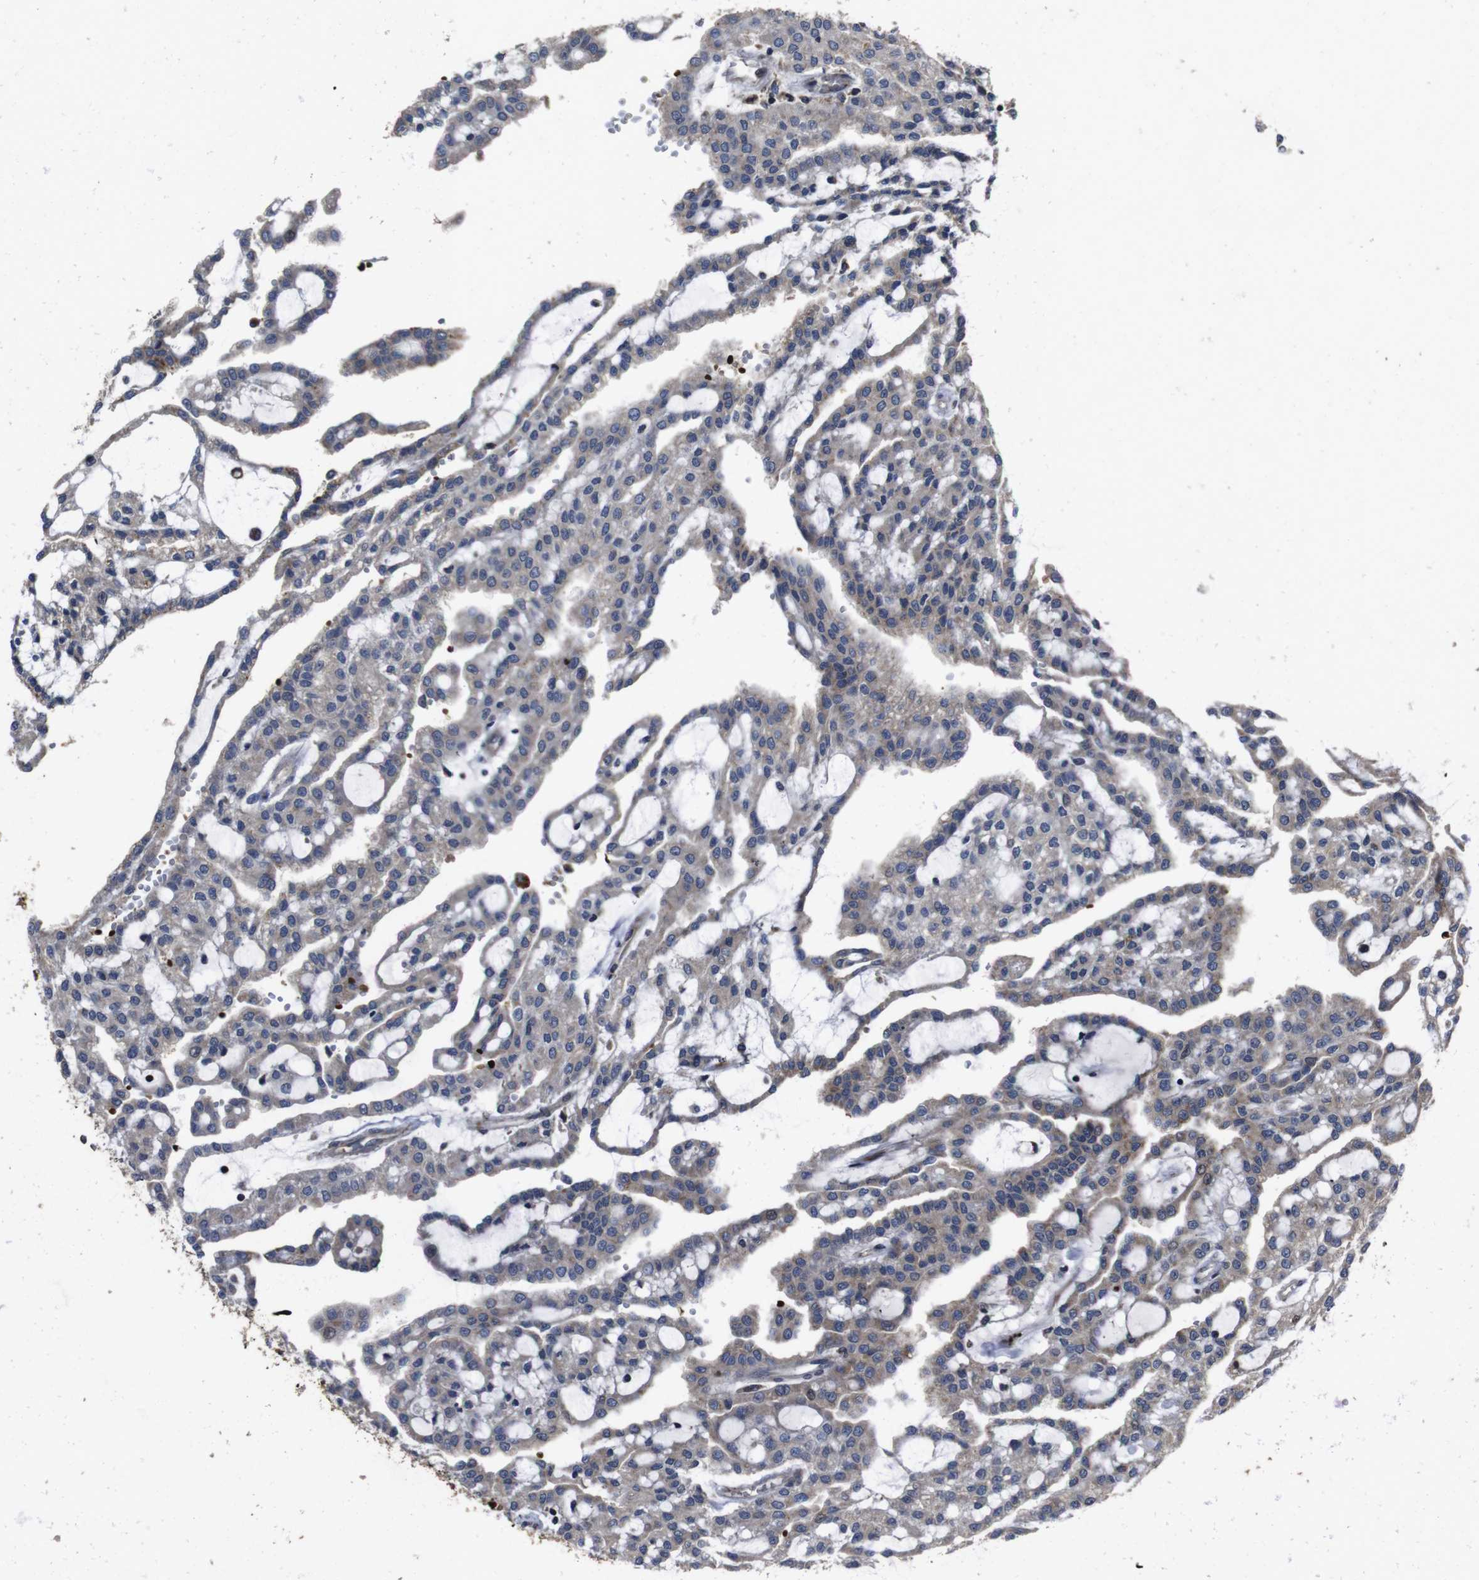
{"staining": {"intensity": "moderate", "quantity": "<25%", "location": "cytoplasmic/membranous"}, "tissue": "renal cancer", "cell_type": "Tumor cells", "image_type": "cancer", "snomed": [{"axis": "morphology", "description": "Adenocarcinoma, NOS"}, {"axis": "topography", "description": "Kidney"}], "caption": "Immunohistochemical staining of human renal cancer (adenocarcinoma) shows low levels of moderate cytoplasmic/membranous protein expression in about <25% of tumor cells.", "gene": "SMYD3", "patient": {"sex": "male", "age": 63}}